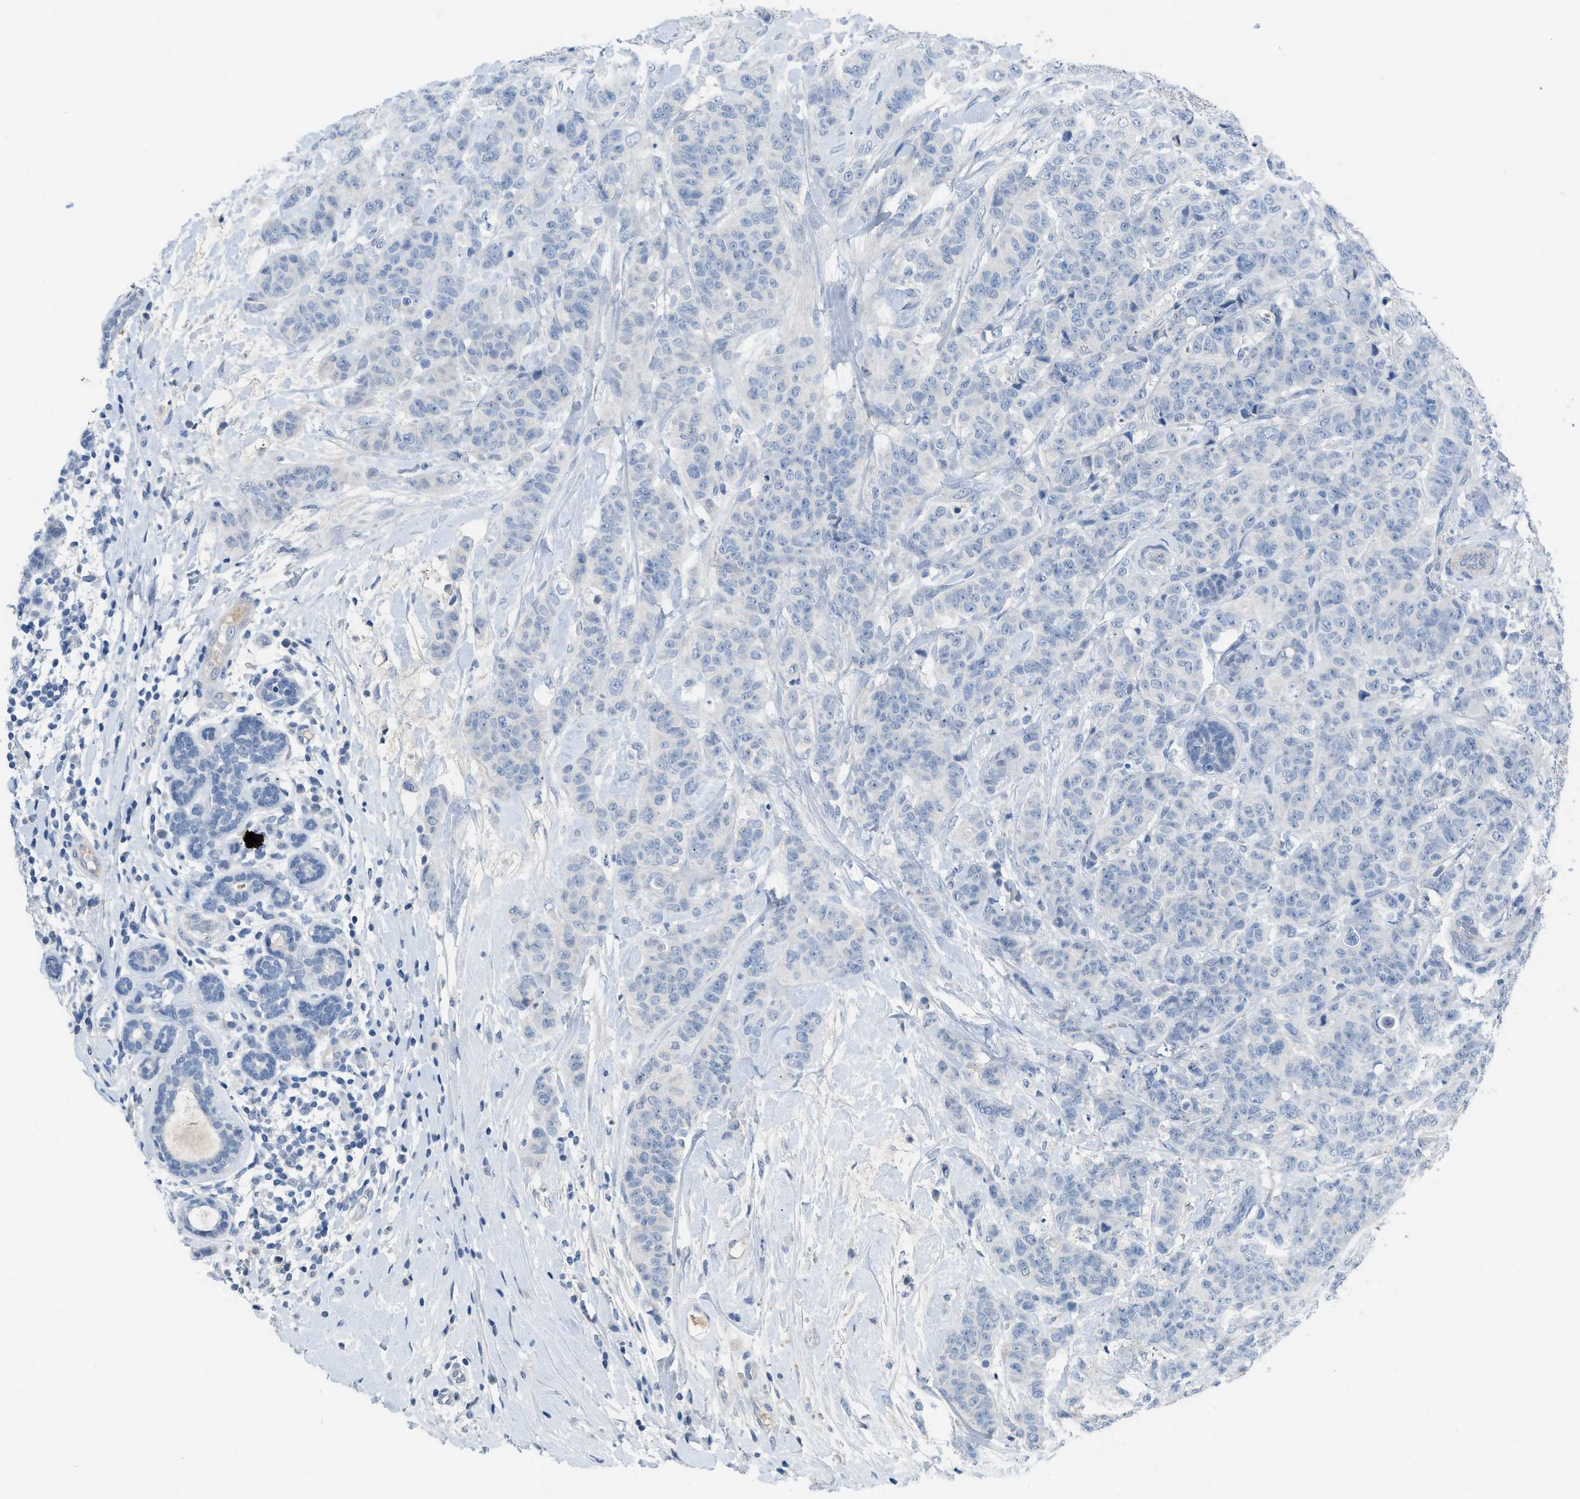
{"staining": {"intensity": "negative", "quantity": "none", "location": "none"}, "tissue": "breast cancer", "cell_type": "Tumor cells", "image_type": "cancer", "snomed": [{"axis": "morphology", "description": "Normal tissue, NOS"}, {"axis": "morphology", "description": "Duct carcinoma"}, {"axis": "topography", "description": "Breast"}], "caption": "Breast cancer (intraductal carcinoma) was stained to show a protein in brown. There is no significant staining in tumor cells.", "gene": "HPX", "patient": {"sex": "female", "age": 40}}